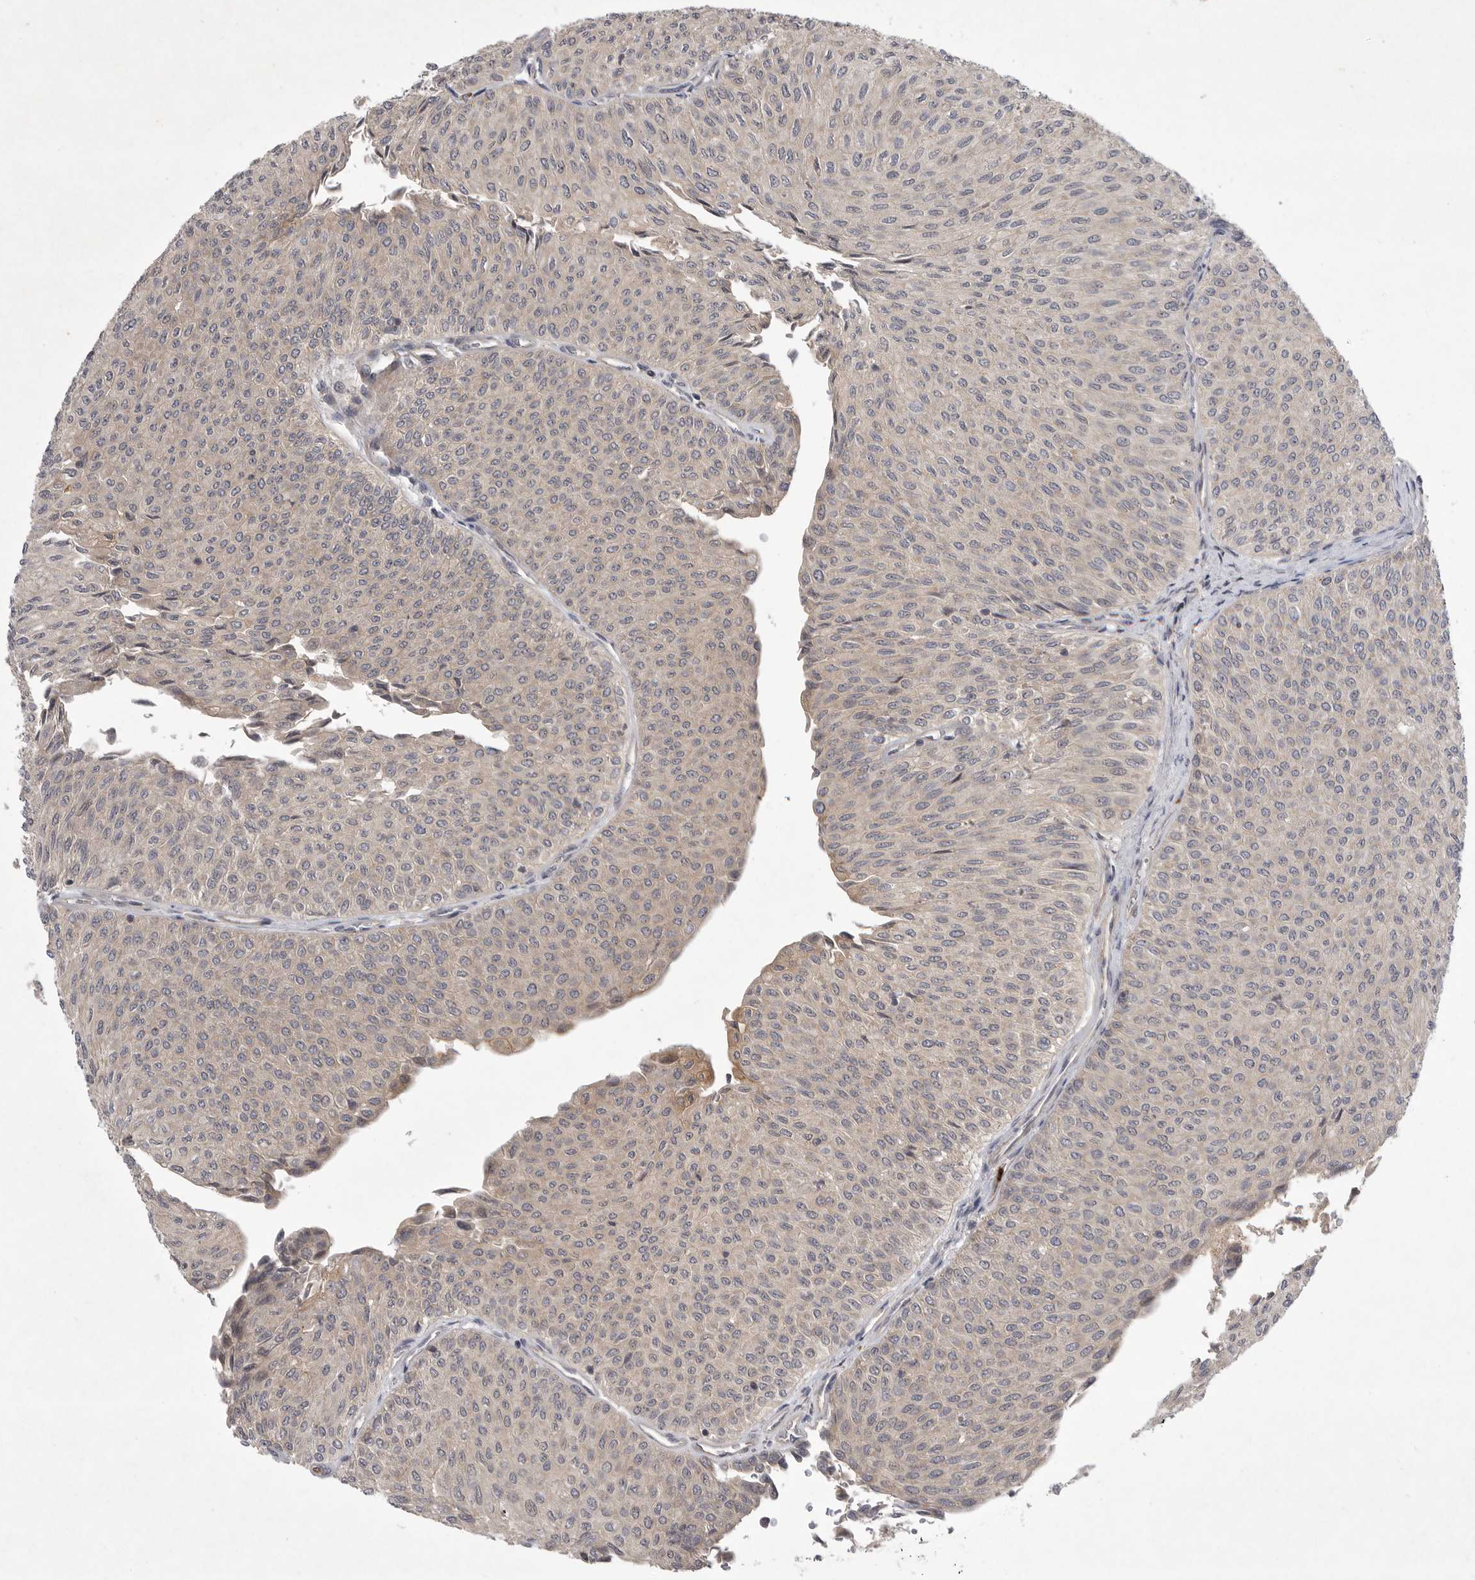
{"staining": {"intensity": "negative", "quantity": "none", "location": "none"}, "tissue": "urothelial cancer", "cell_type": "Tumor cells", "image_type": "cancer", "snomed": [{"axis": "morphology", "description": "Urothelial carcinoma, Low grade"}, {"axis": "topography", "description": "Urinary bladder"}], "caption": "Immunohistochemical staining of human urothelial cancer demonstrates no significant staining in tumor cells.", "gene": "UBE3D", "patient": {"sex": "male", "age": 78}}